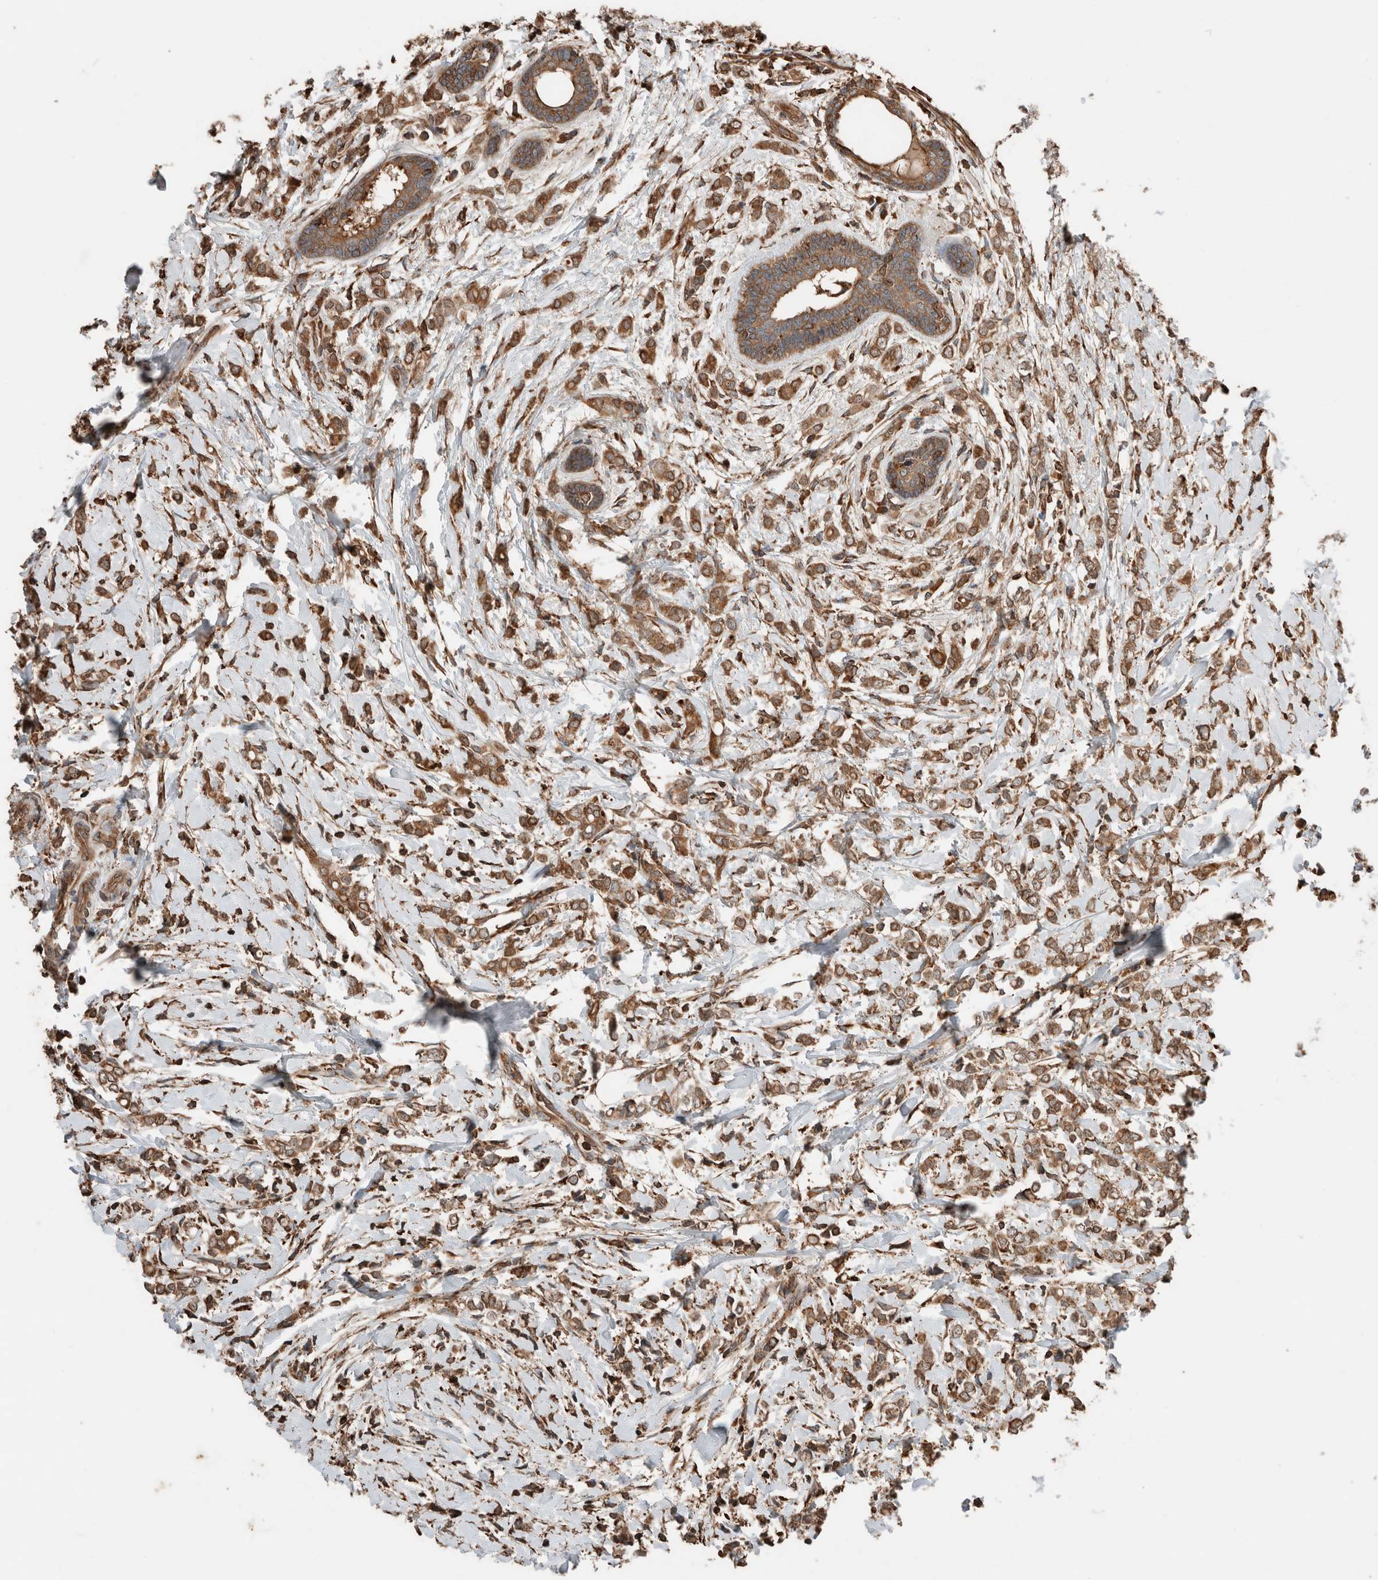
{"staining": {"intensity": "moderate", "quantity": ">75%", "location": "cytoplasmic/membranous"}, "tissue": "breast cancer", "cell_type": "Tumor cells", "image_type": "cancer", "snomed": [{"axis": "morphology", "description": "Normal tissue, NOS"}, {"axis": "morphology", "description": "Lobular carcinoma"}, {"axis": "topography", "description": "Breast"}], "caption": "Breast cancer stained with a brown dye demonstrates moderate cytoplasmic/membranous positive positivity in about >75% of tumor cells.", "gene": "ERAP2", "patient": {"sex": "female", "age": 47}}